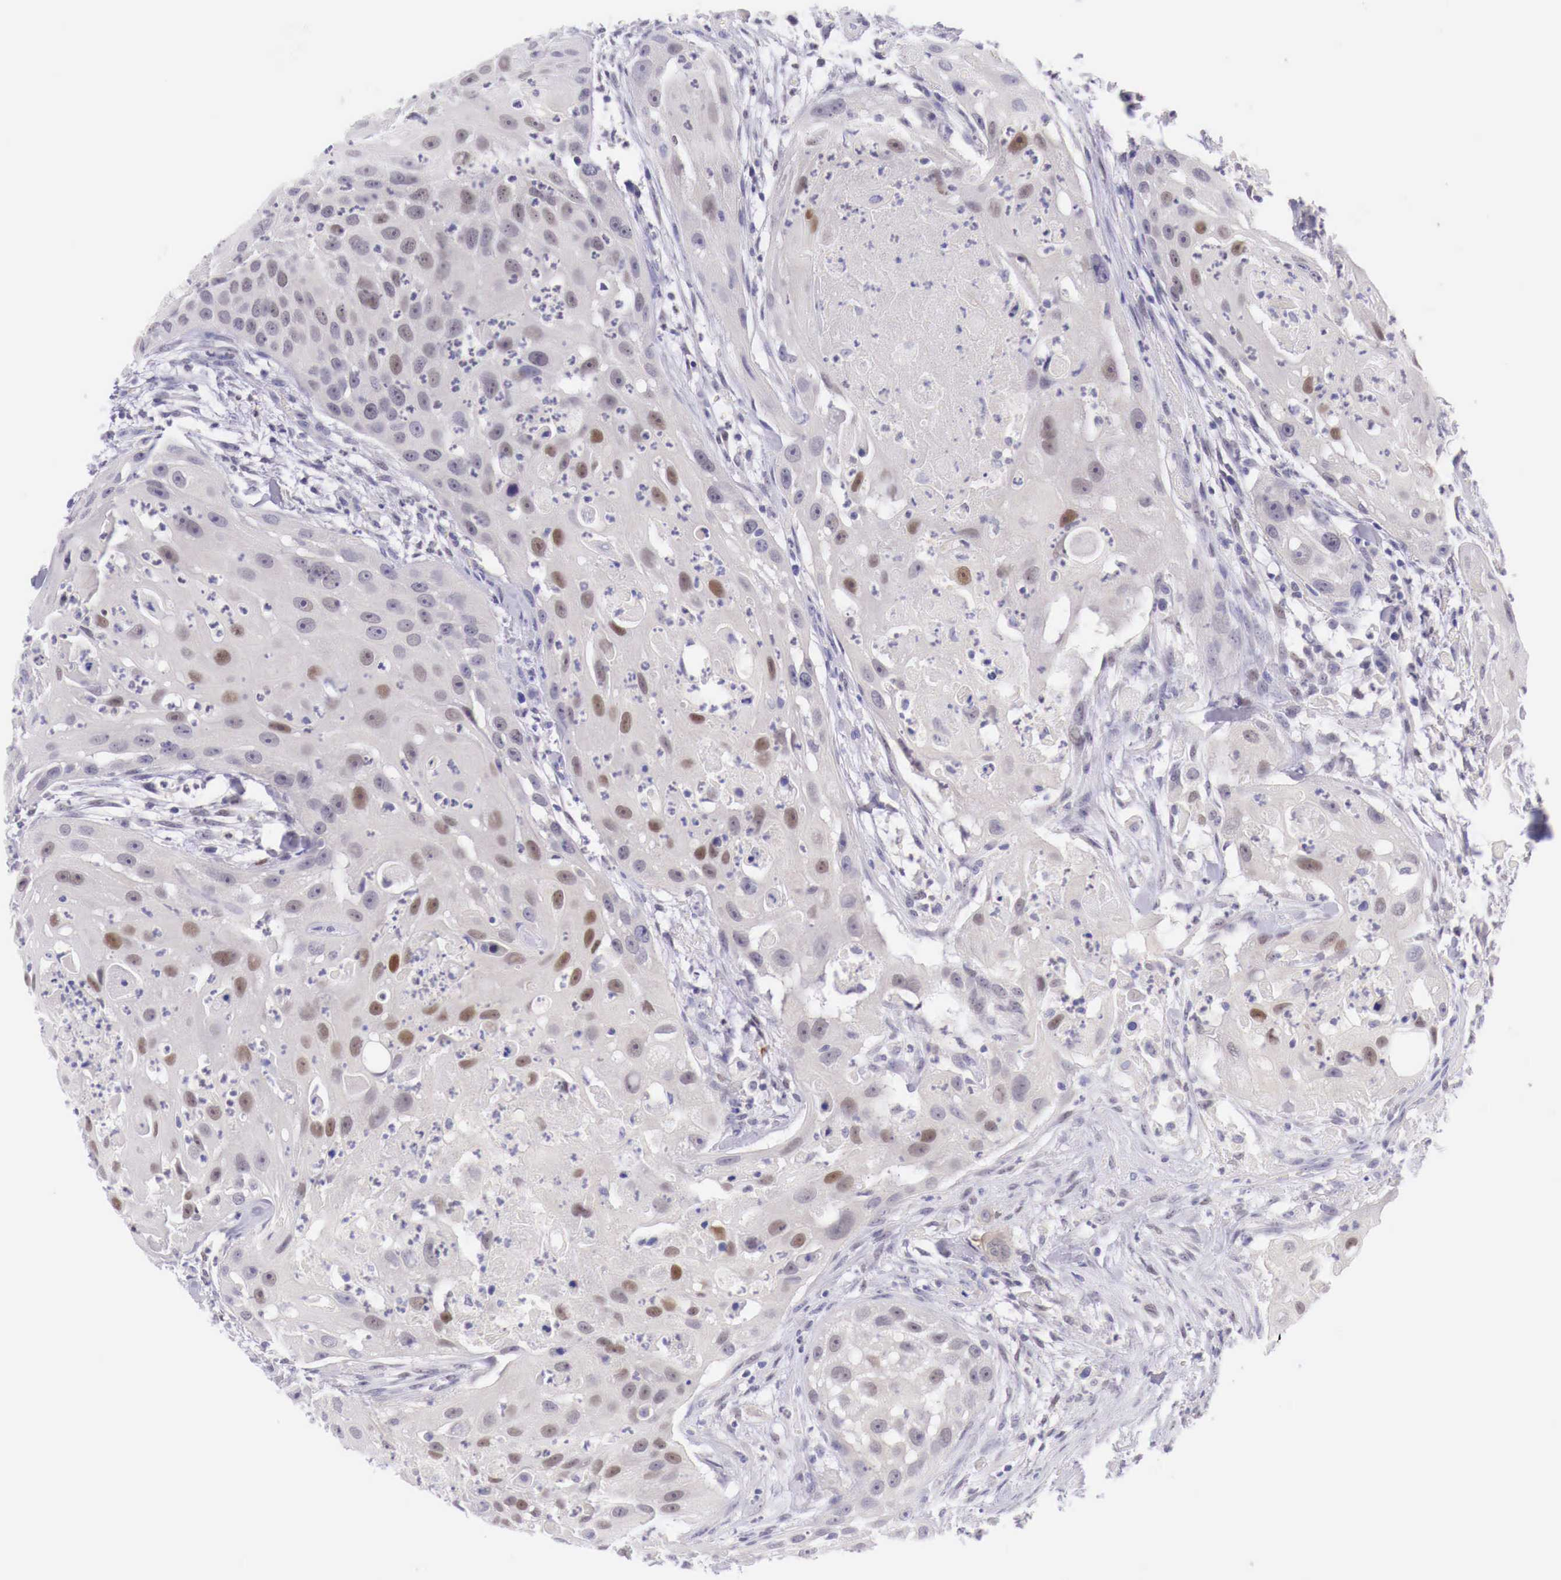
{"staining": {"intensity": "moderate", "quantity": "25%-75%", "location": "nuclear"}, "tissue": "head and neck cancer", "cell_type": "Tumor cells", "image_type": "cancer", "snomed": [{"axis": "morphology", "description": "Squamous cell carcinoma, NOS"}, {"axis": "topography", "description": "Head-Neck"}], "caption": "This photomicrograph displays squamous cell carcinoma (head and neck) stained with immunohistochemistry to label a protein in brown. The nuclear of tumor cells show moderate positivity for the protein. Nuclei are counter-stained blue.", "gene": "BCL6", "patient": {"sex": "male", "age": 64}}